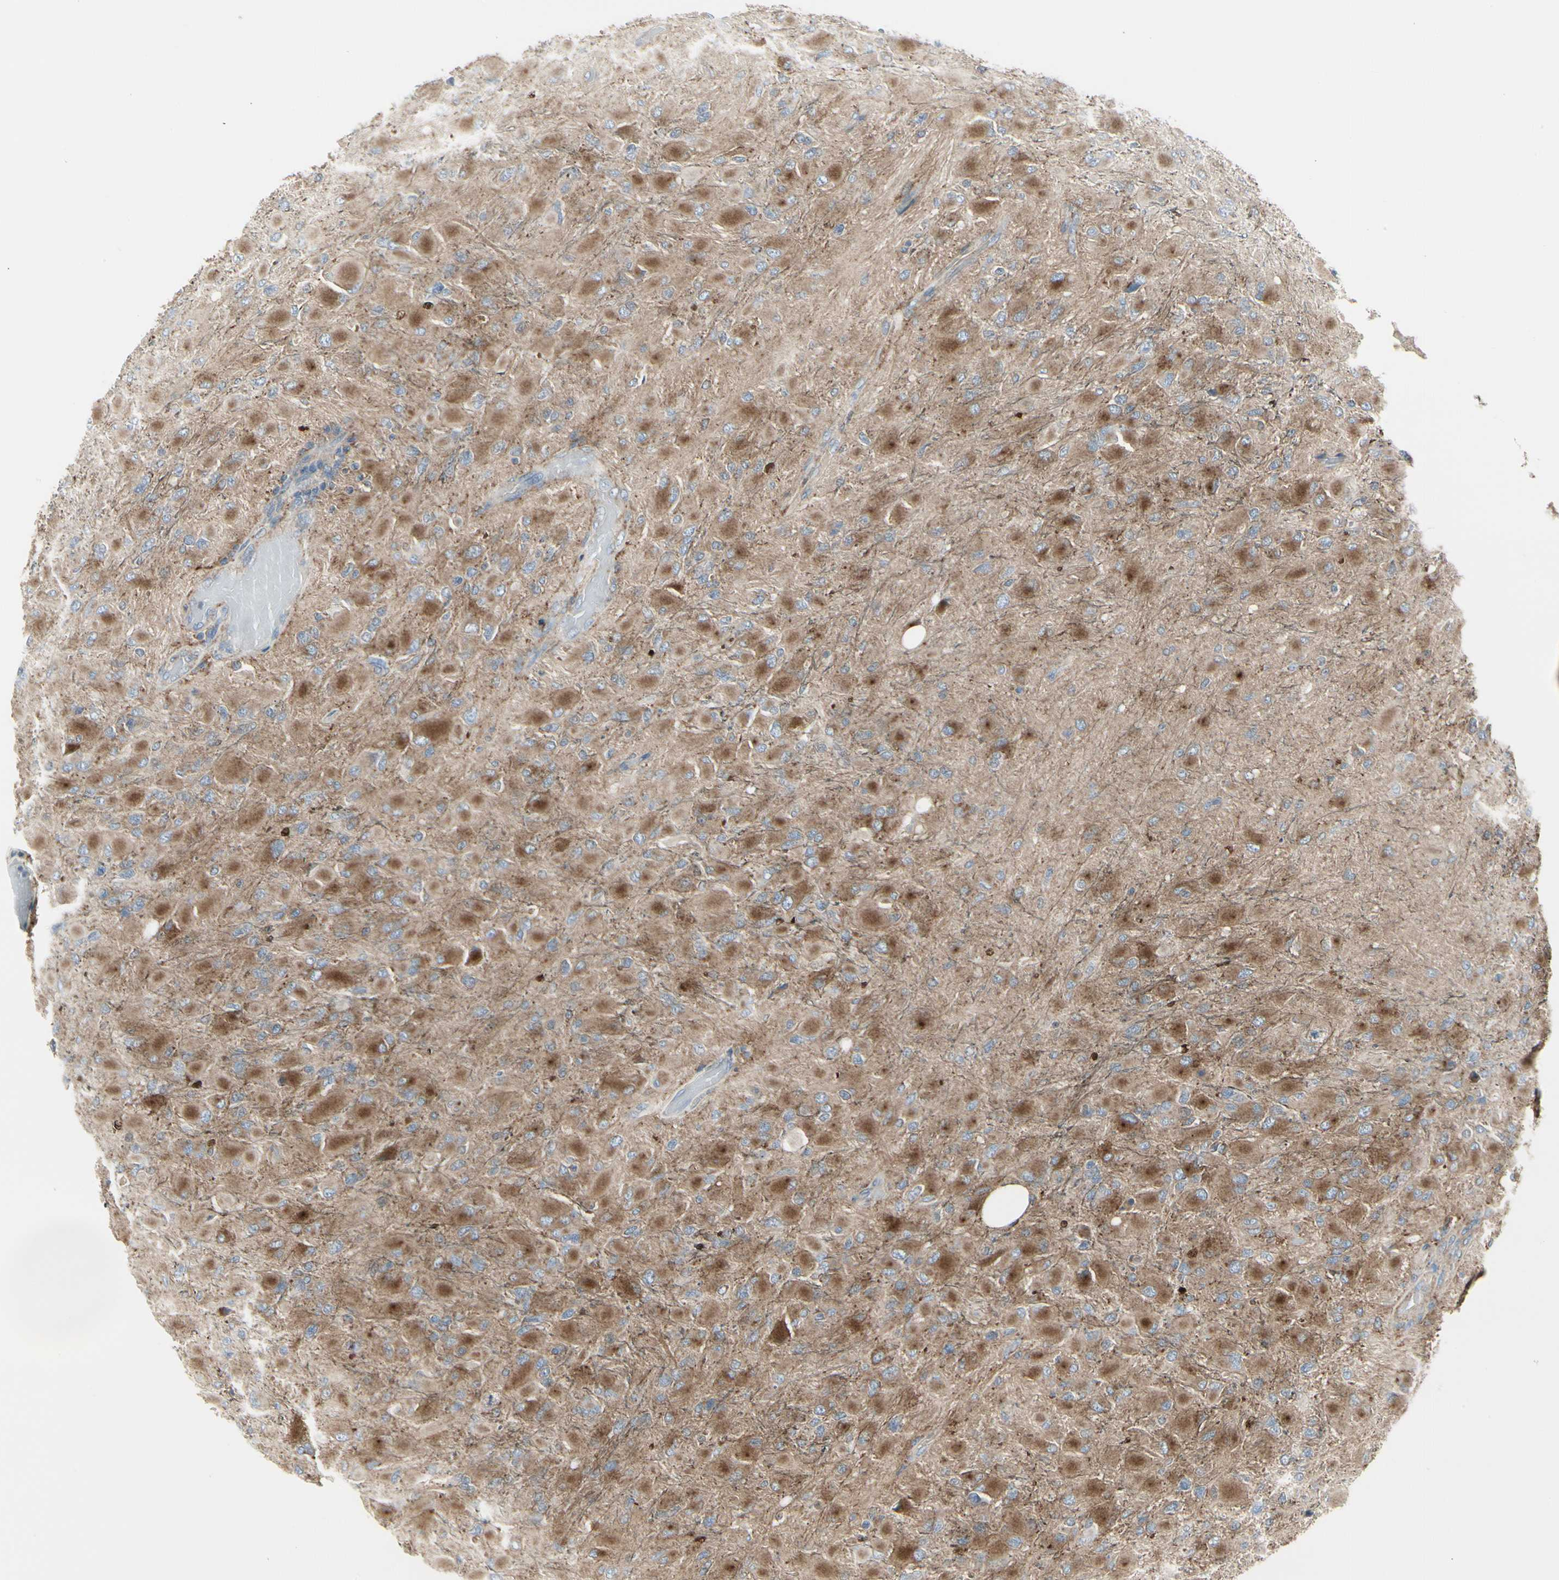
{"staining": {"intensity": "moderate", "quantity": "25%-75%", "location": "cytoplasmic/membranous"}, "tissue": "glioma", "cell_type": "Tumor cells", "image_type": "cancer", "snomed": [{"axis": "morphology", "description": "Glioma, malignant, High grade"}, {"axis": "topography", "description": "Cerebral cortex"}], "caption": "Tumor cells display medium levels of moderate cytoplasmic/membranous positivity in approximately 25%-75% of cells in glioma.", "gene": "ATP6V1B2", "patient": {"sex": "female", "age": 36}}